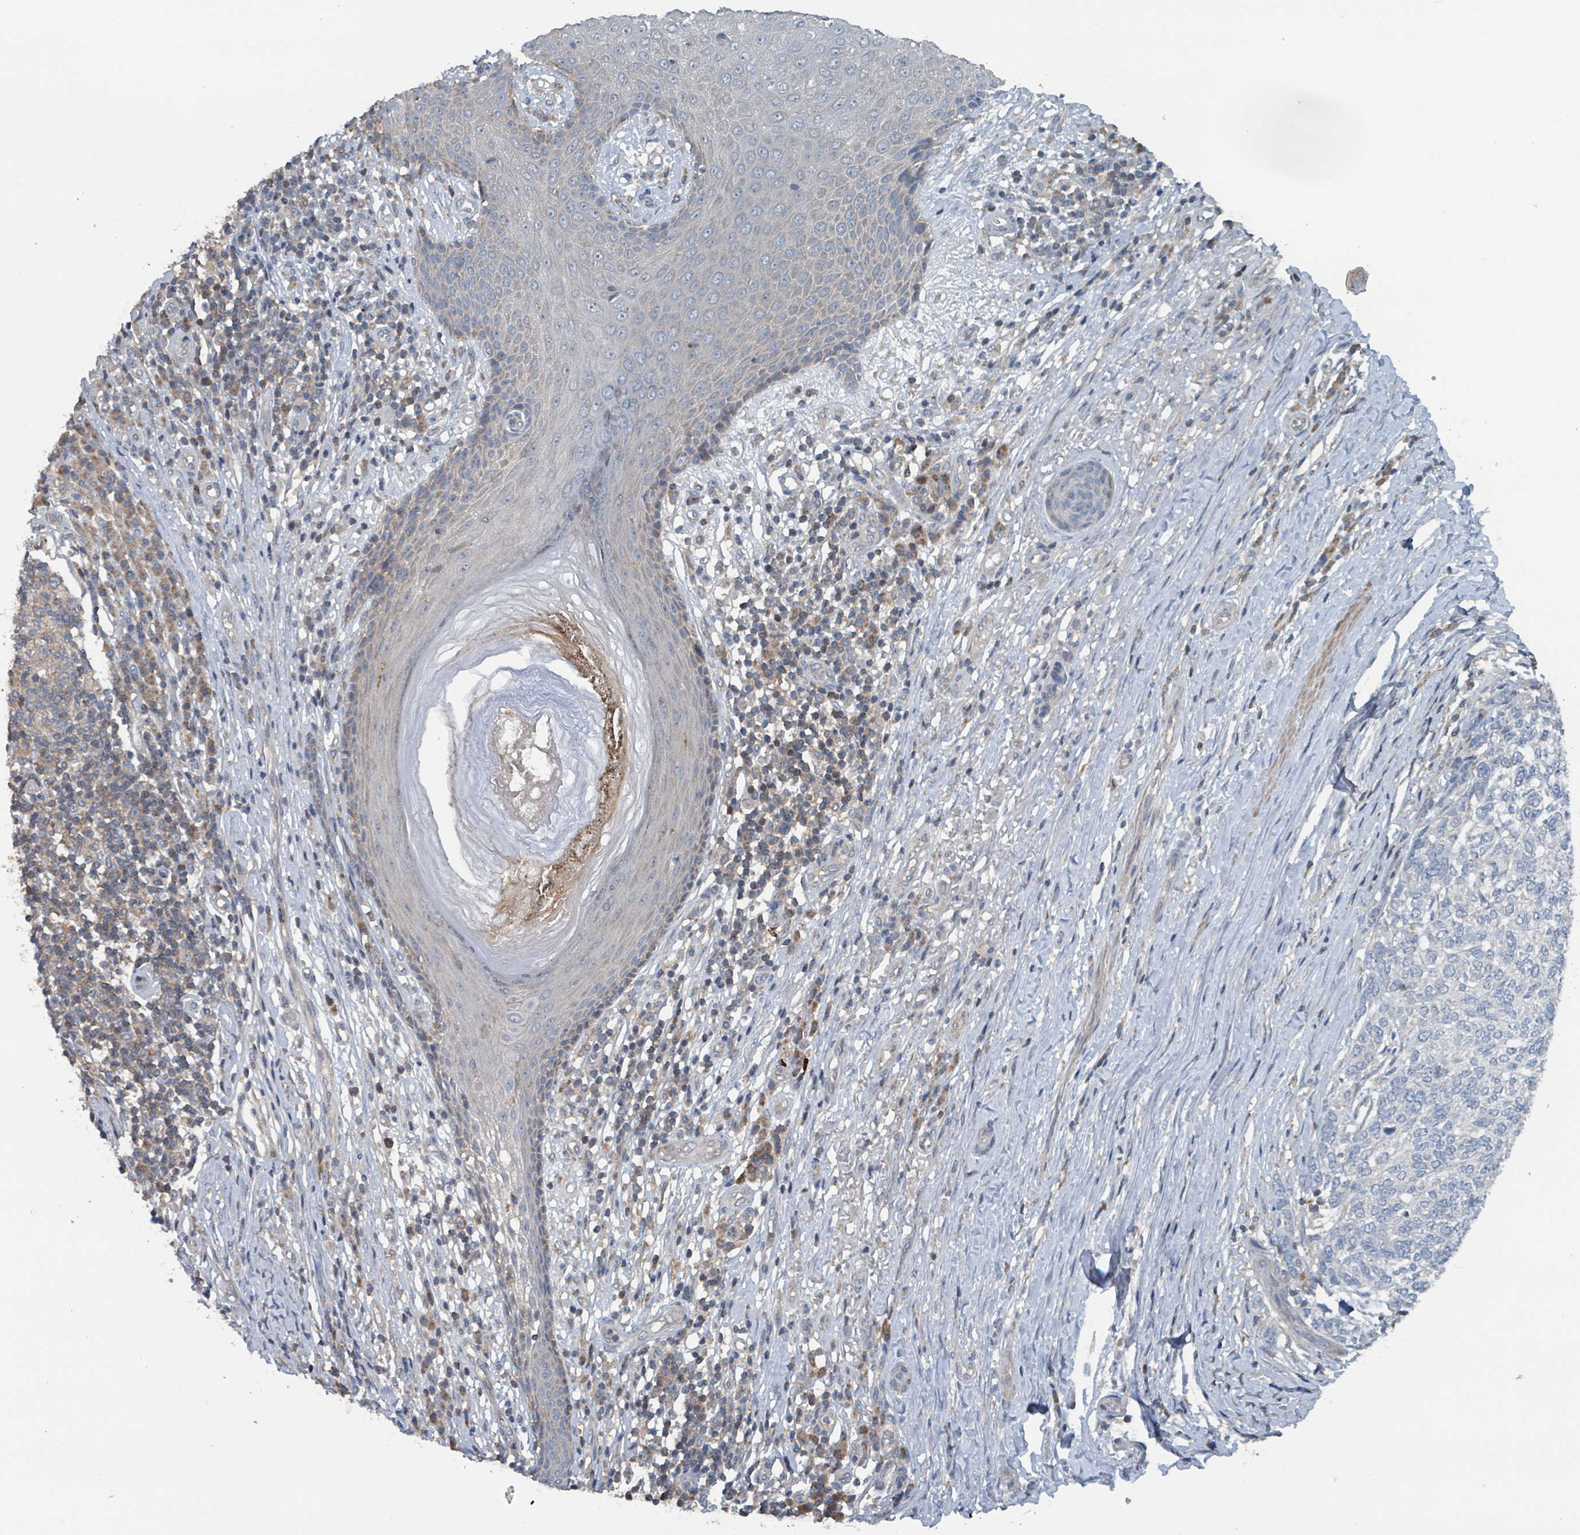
{"staining": {"intensity": "negative", "quantity": "none", "location": "none"}, "tissue": "skin cancer", "cell_type": "Tumor cells", "image_type": "cancer", "snomed": [{"axis": "morphology", "description": "Basal cell carcinoma"}, {"axis": "topography", "description": "Skin"}], "caption": "This is an immunohistochemistry (IHC) image of skin basal cell carcinoma. There is no expression in tumor cells.", "gene": "ACBD4", "patient": {"sex": "female", "age": 65}}